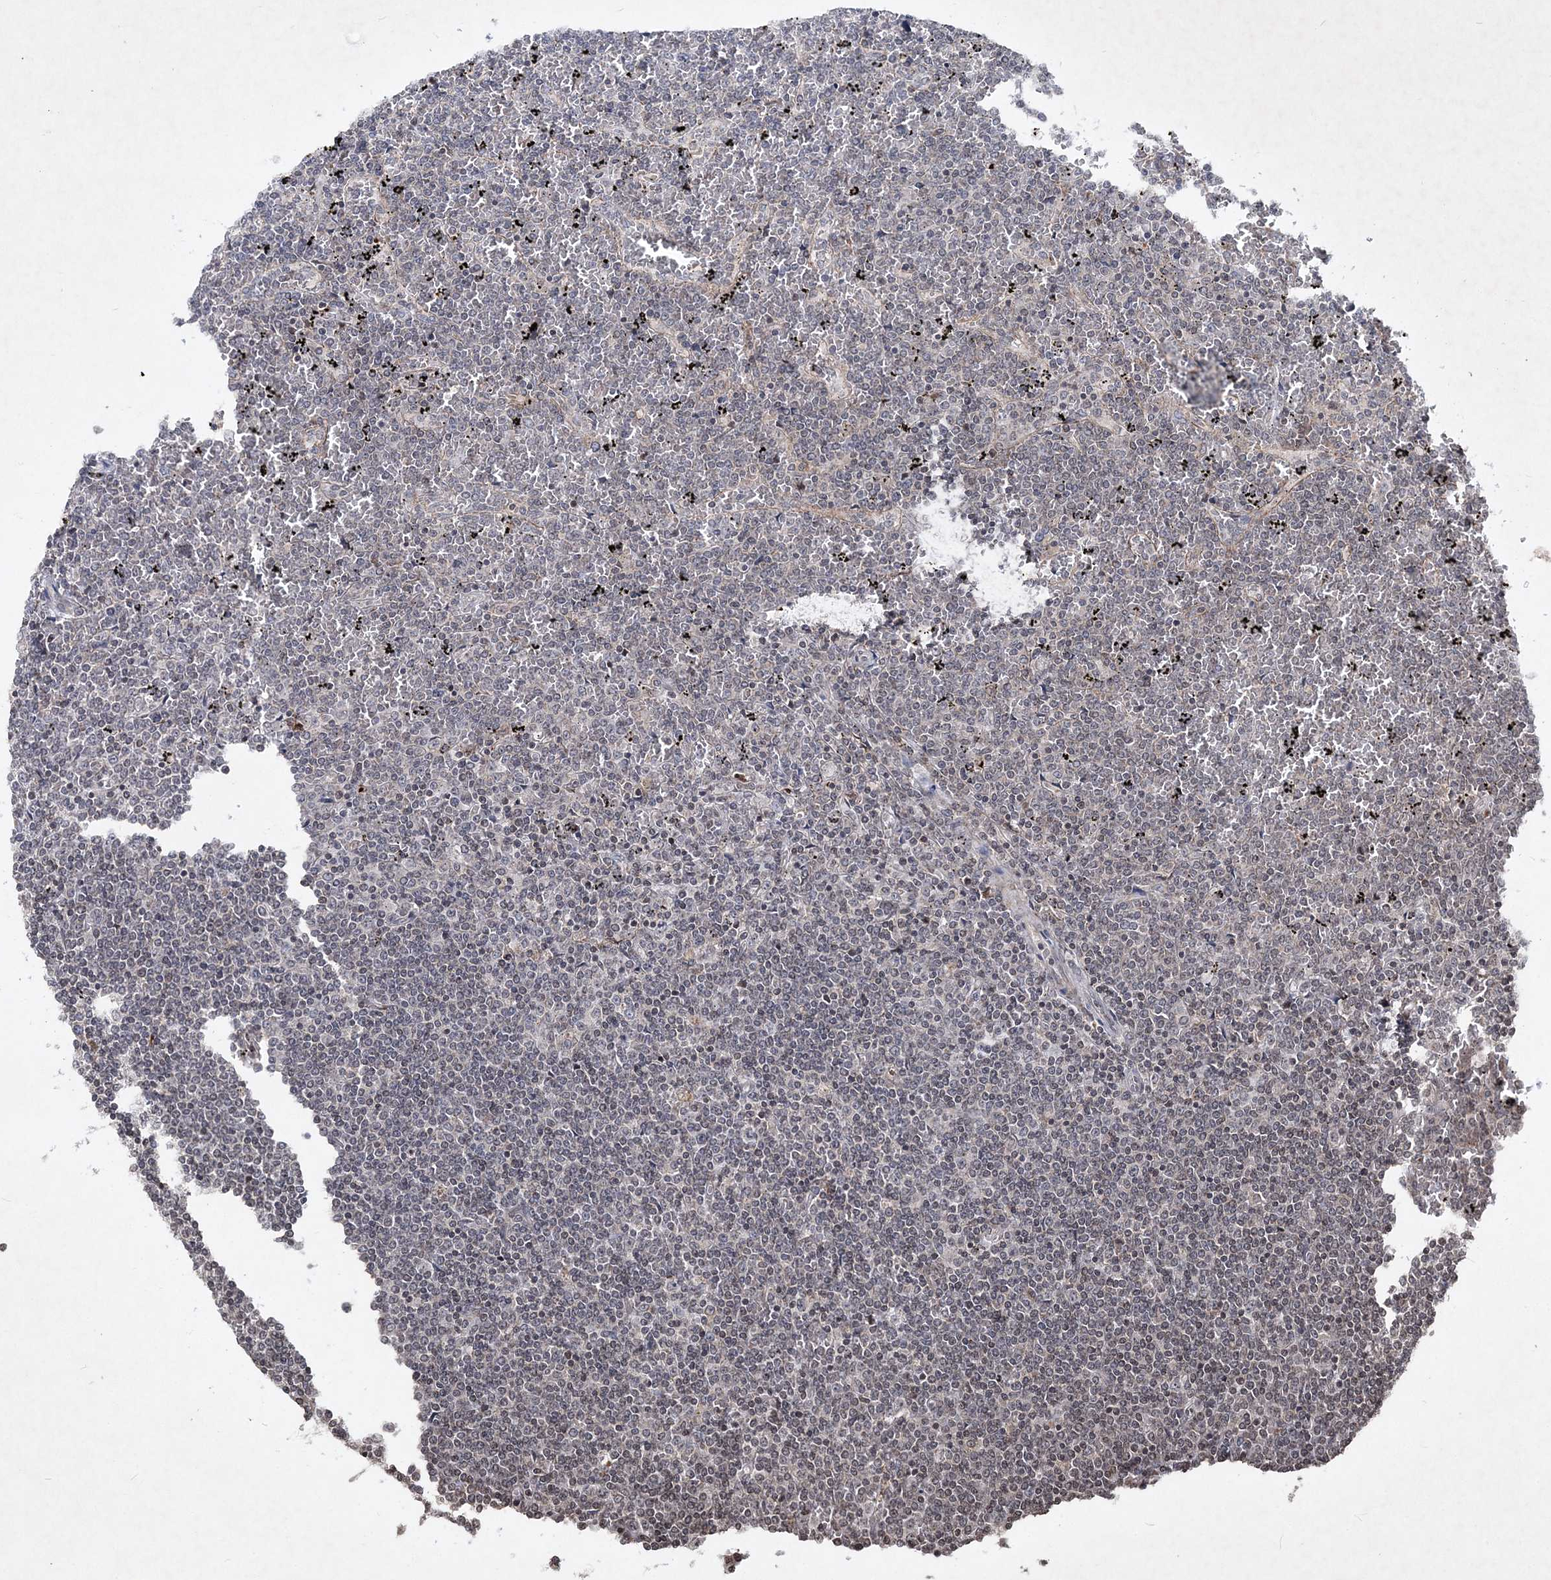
{"staining": {"intensity": "negative", "quantity": "none", "location": "none"}, "tissue": "lymphoma", "cell_type": "Tumor cells", "image_type": "cancer", "snomed": [{"axis": "morphology", "description": "Malignant lymphoma, non-Hodgkin's type, Low grade"}, {"axis": "topography", "description": "Spleen"}], "caption": "Immunohistochemistry (IHC) image of lymphoma stained for a protein (brown), which exhibits no positivity in tumor cells. The staining was performed using DAB (3,3'-diaminobenzidine) to visualize the protein expression in brown, while the nuclei were stained in blue with hematoxylin (Magnification: 20x).", "gene": "SOWAHB", "patient": {"sex": "female", "age": 19}}